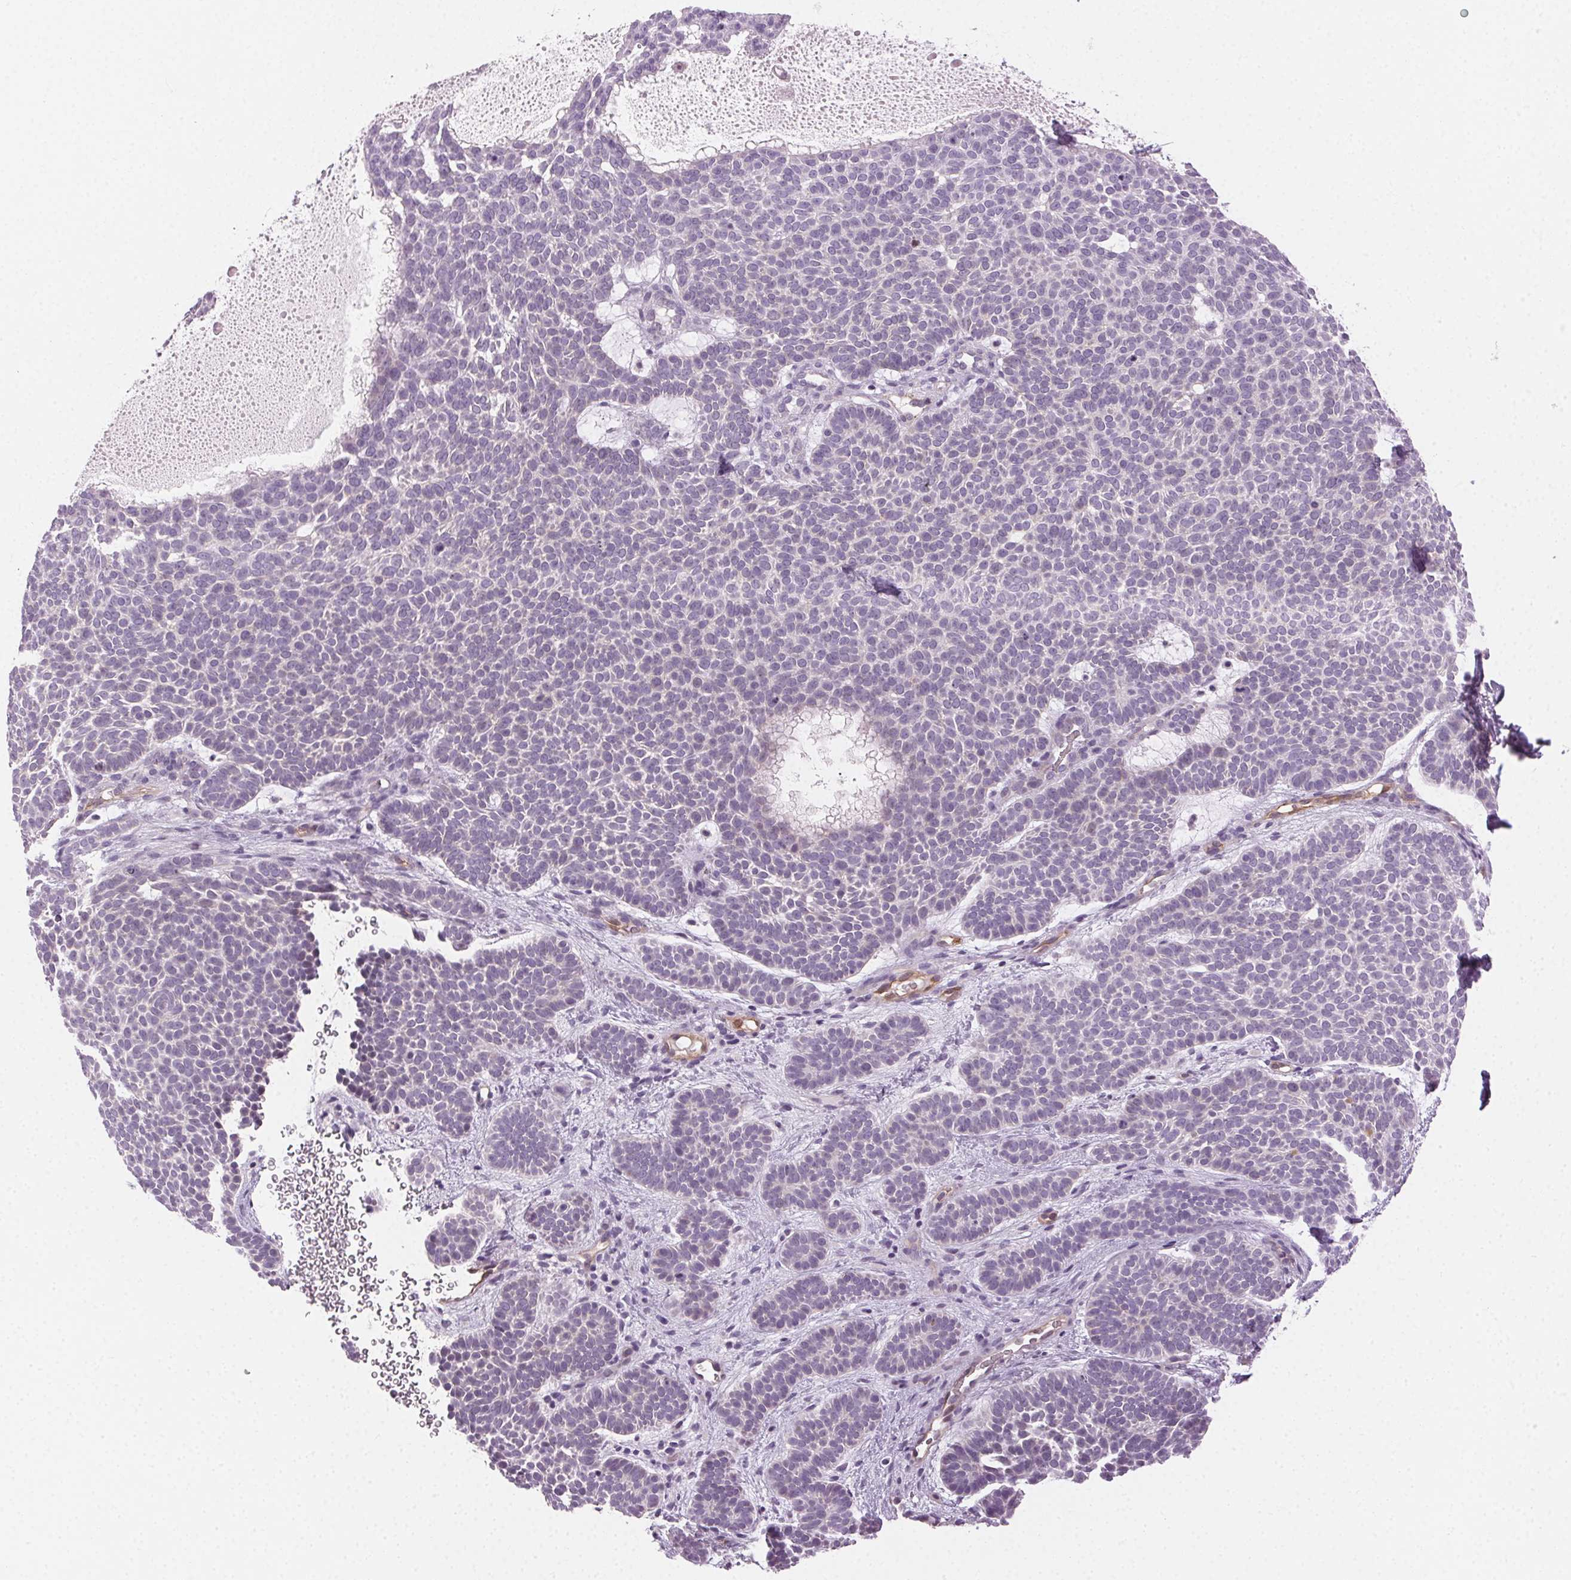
{"staining": {"intensity": "negative", "quantity": "none", "location": "none"}, "tissue": "skin cancer", "cell_type": "Tumor cells", "image_type": "cancer", "snomed": [{"axis": "morphology", "description": "Basal cell carcinoma"}, {"axis": "topography", "description": "Skin"}], "caption": "IHC of human skin cancer reveals no expression in tumor cells.", "gene": "AIF1L", "patient": {"sex": "female", "age": 82}}